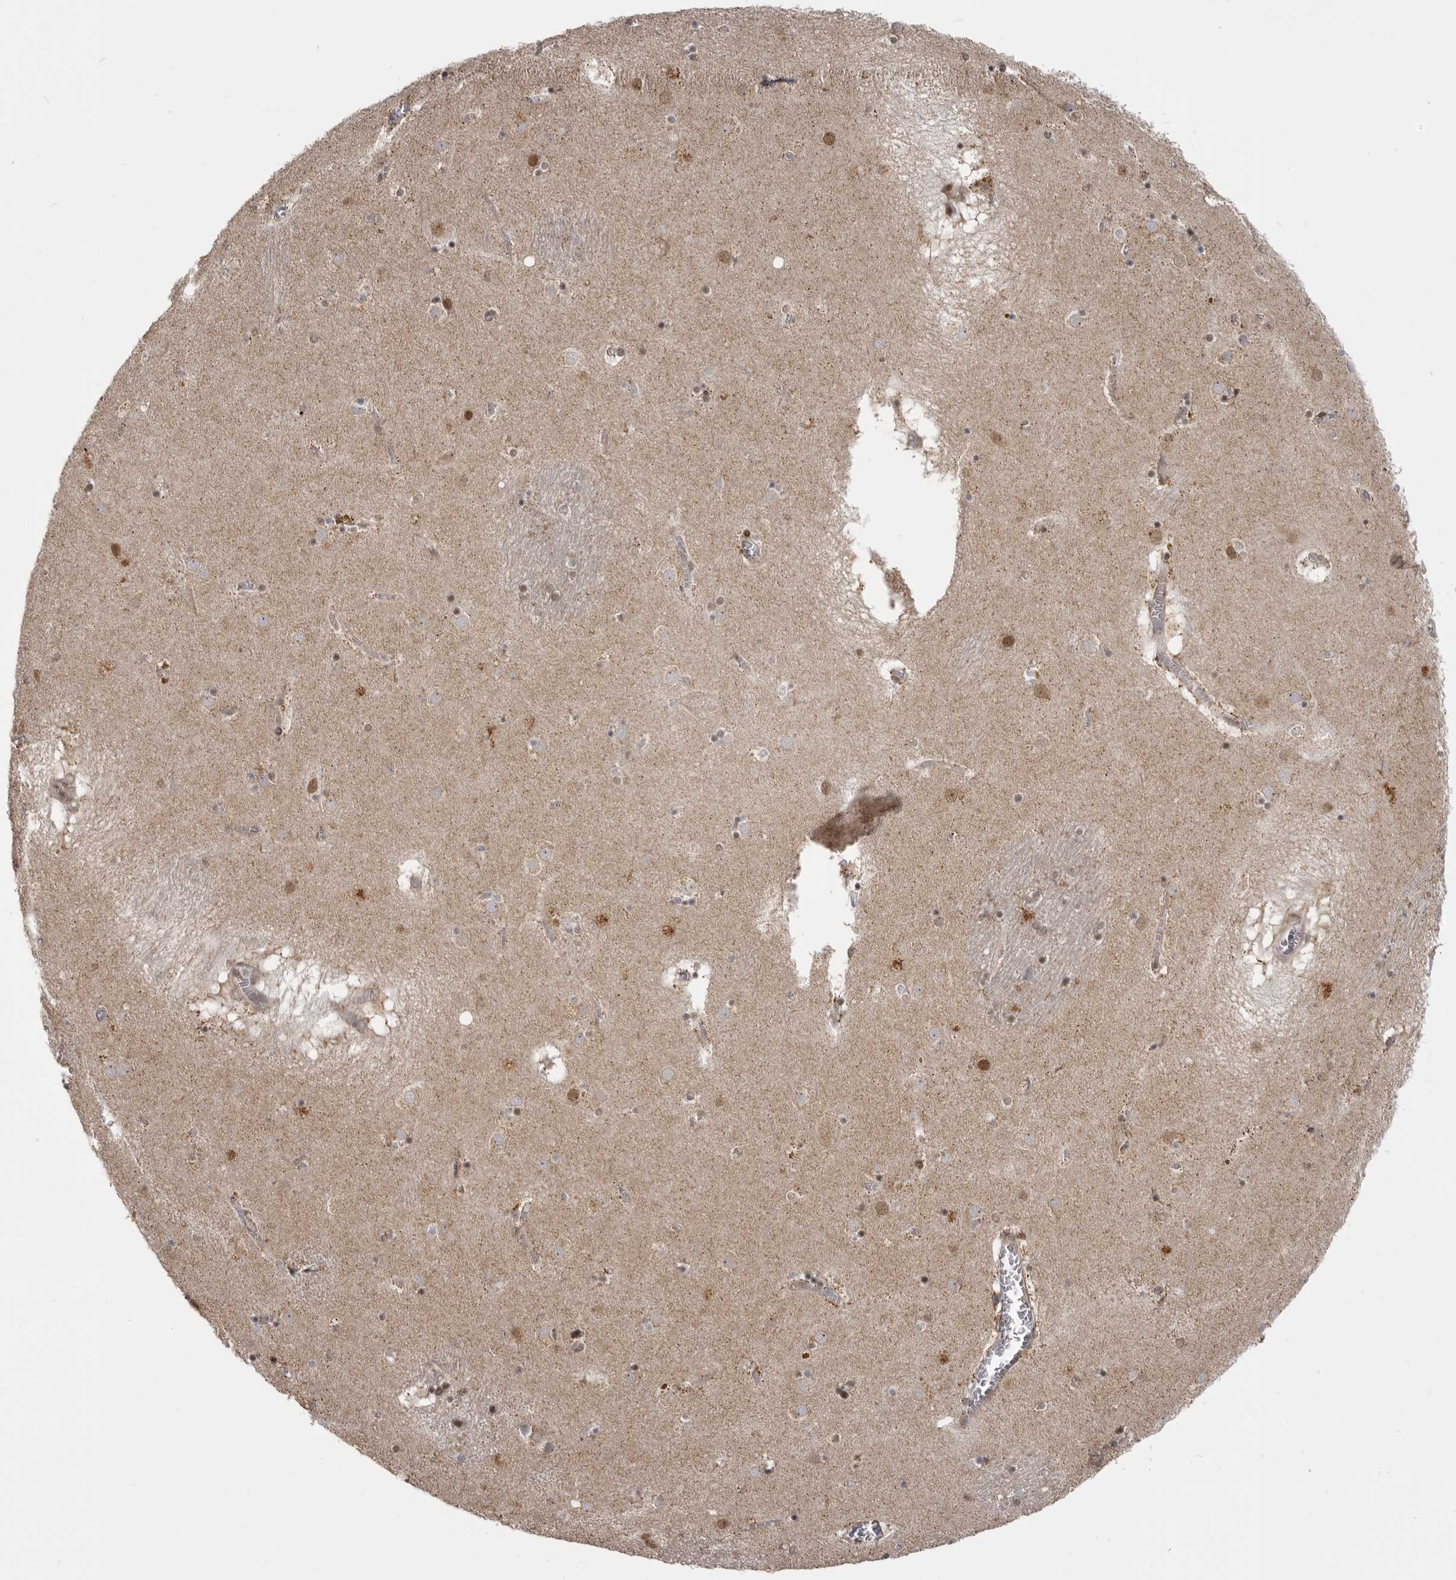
{"staining": {"intensity": "moderate", "quantity": "25%-75%", "location": "nuclear"}, "tissue": "caudate", "cell_type": "Glial cells", "image_type": "normal", "snomed": [{"axis": "morphology", "description": "Normal tissue, NOS"}, {"axis": "topography", "description": "Lateral ventricle wall"}], "caption": "A medium amount of moderate nuclear staining is identified in about 25%-75% of glial cells in unremarkable caudate.", "gene": "C1orf109", "patient": {"sex": "male", "age": 70}}